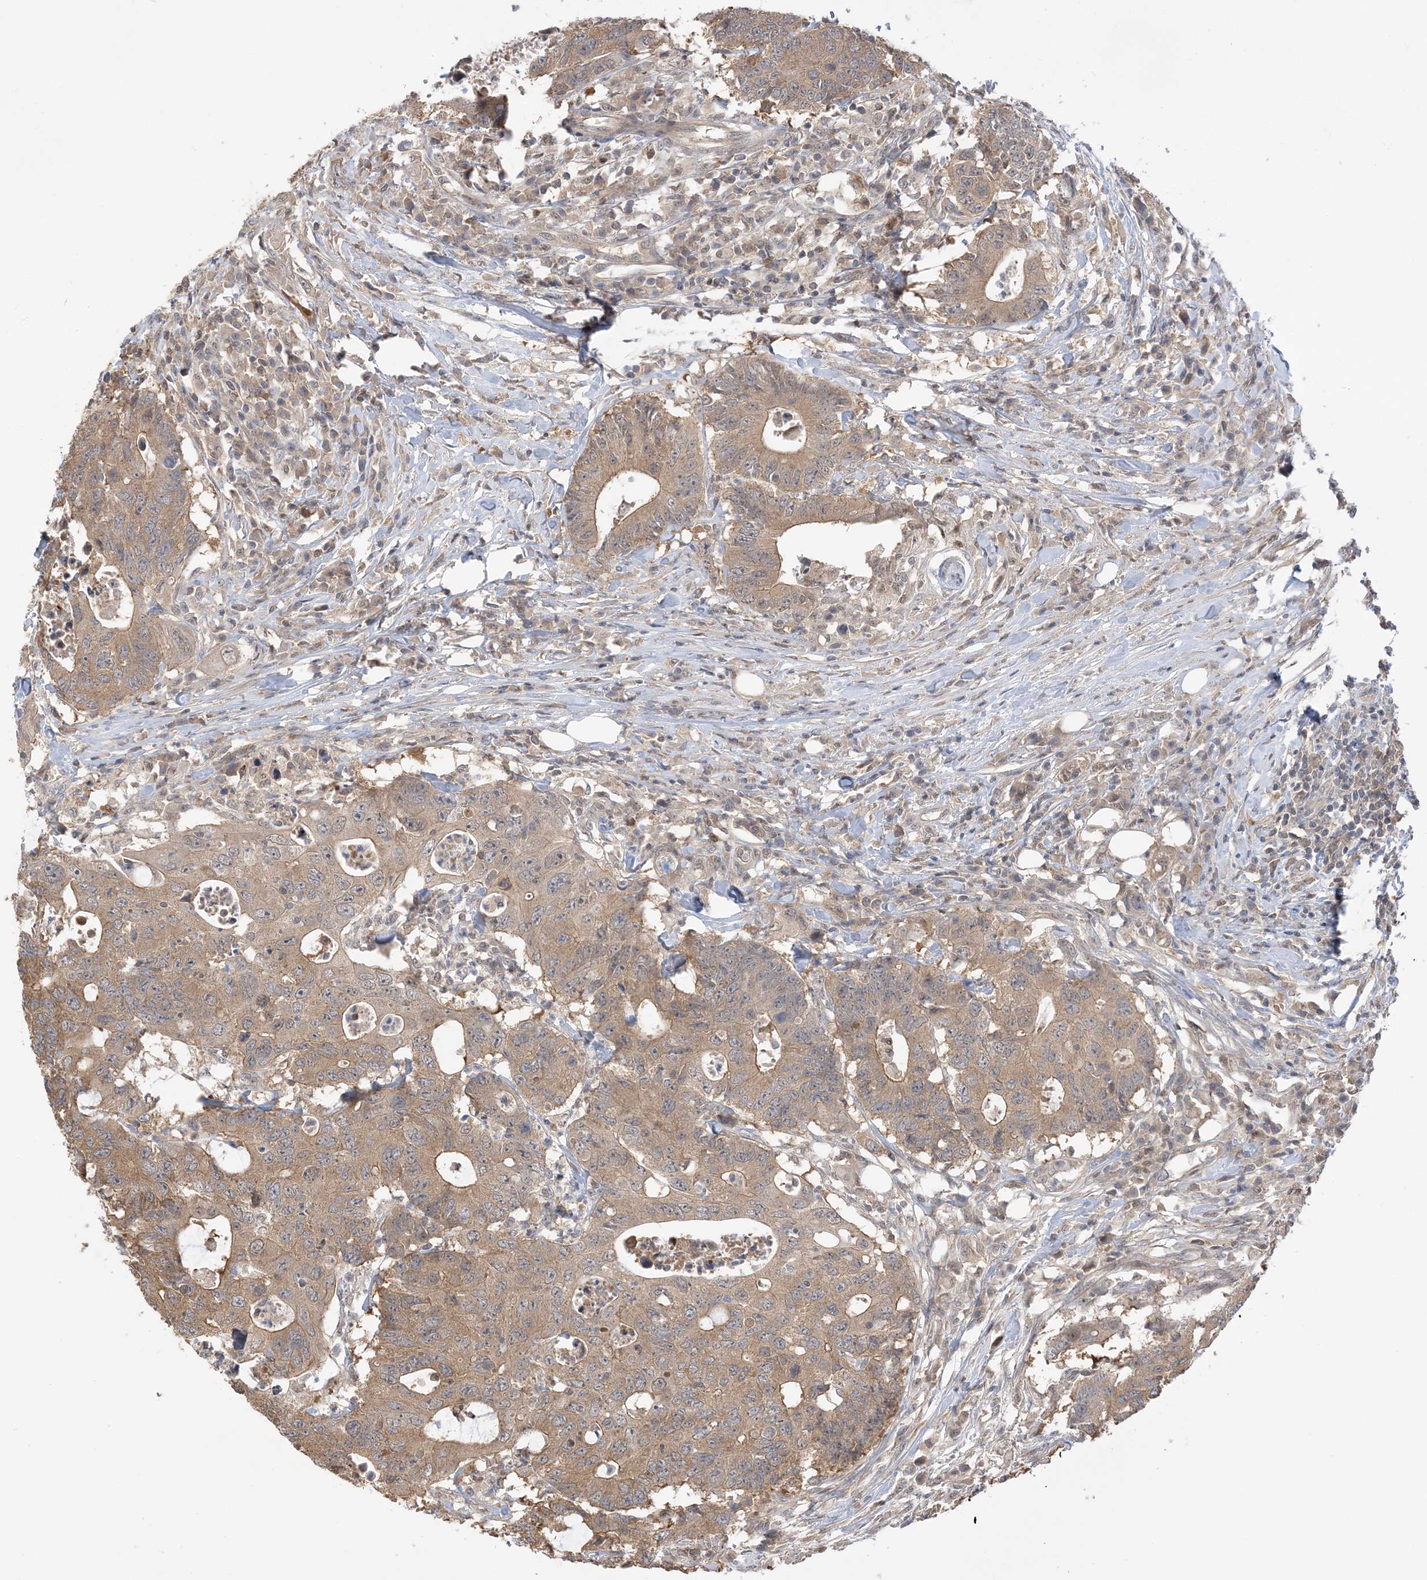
{"staining": {"intensity": "moderate", "quantity": ">75%", "location": "cytoplasmic/membranous"}, "tissue": "colorectal cancer", "cell_type": "Tumor cells", "image_type": "cancer", "snomed": [{"axis": "morphology", "description": "Adenocarcinoma, NOS"}, {"axis": "topography", "description": "Colon"}], "caption": "Colorectal adenocarcinoma stained with a brown dye demonstrates moderate cytoplasmic/membranous positive staining in about >75% of tumor cells.", "gene": "WDR26", "patient": {"sex": "male", "age": 71}}